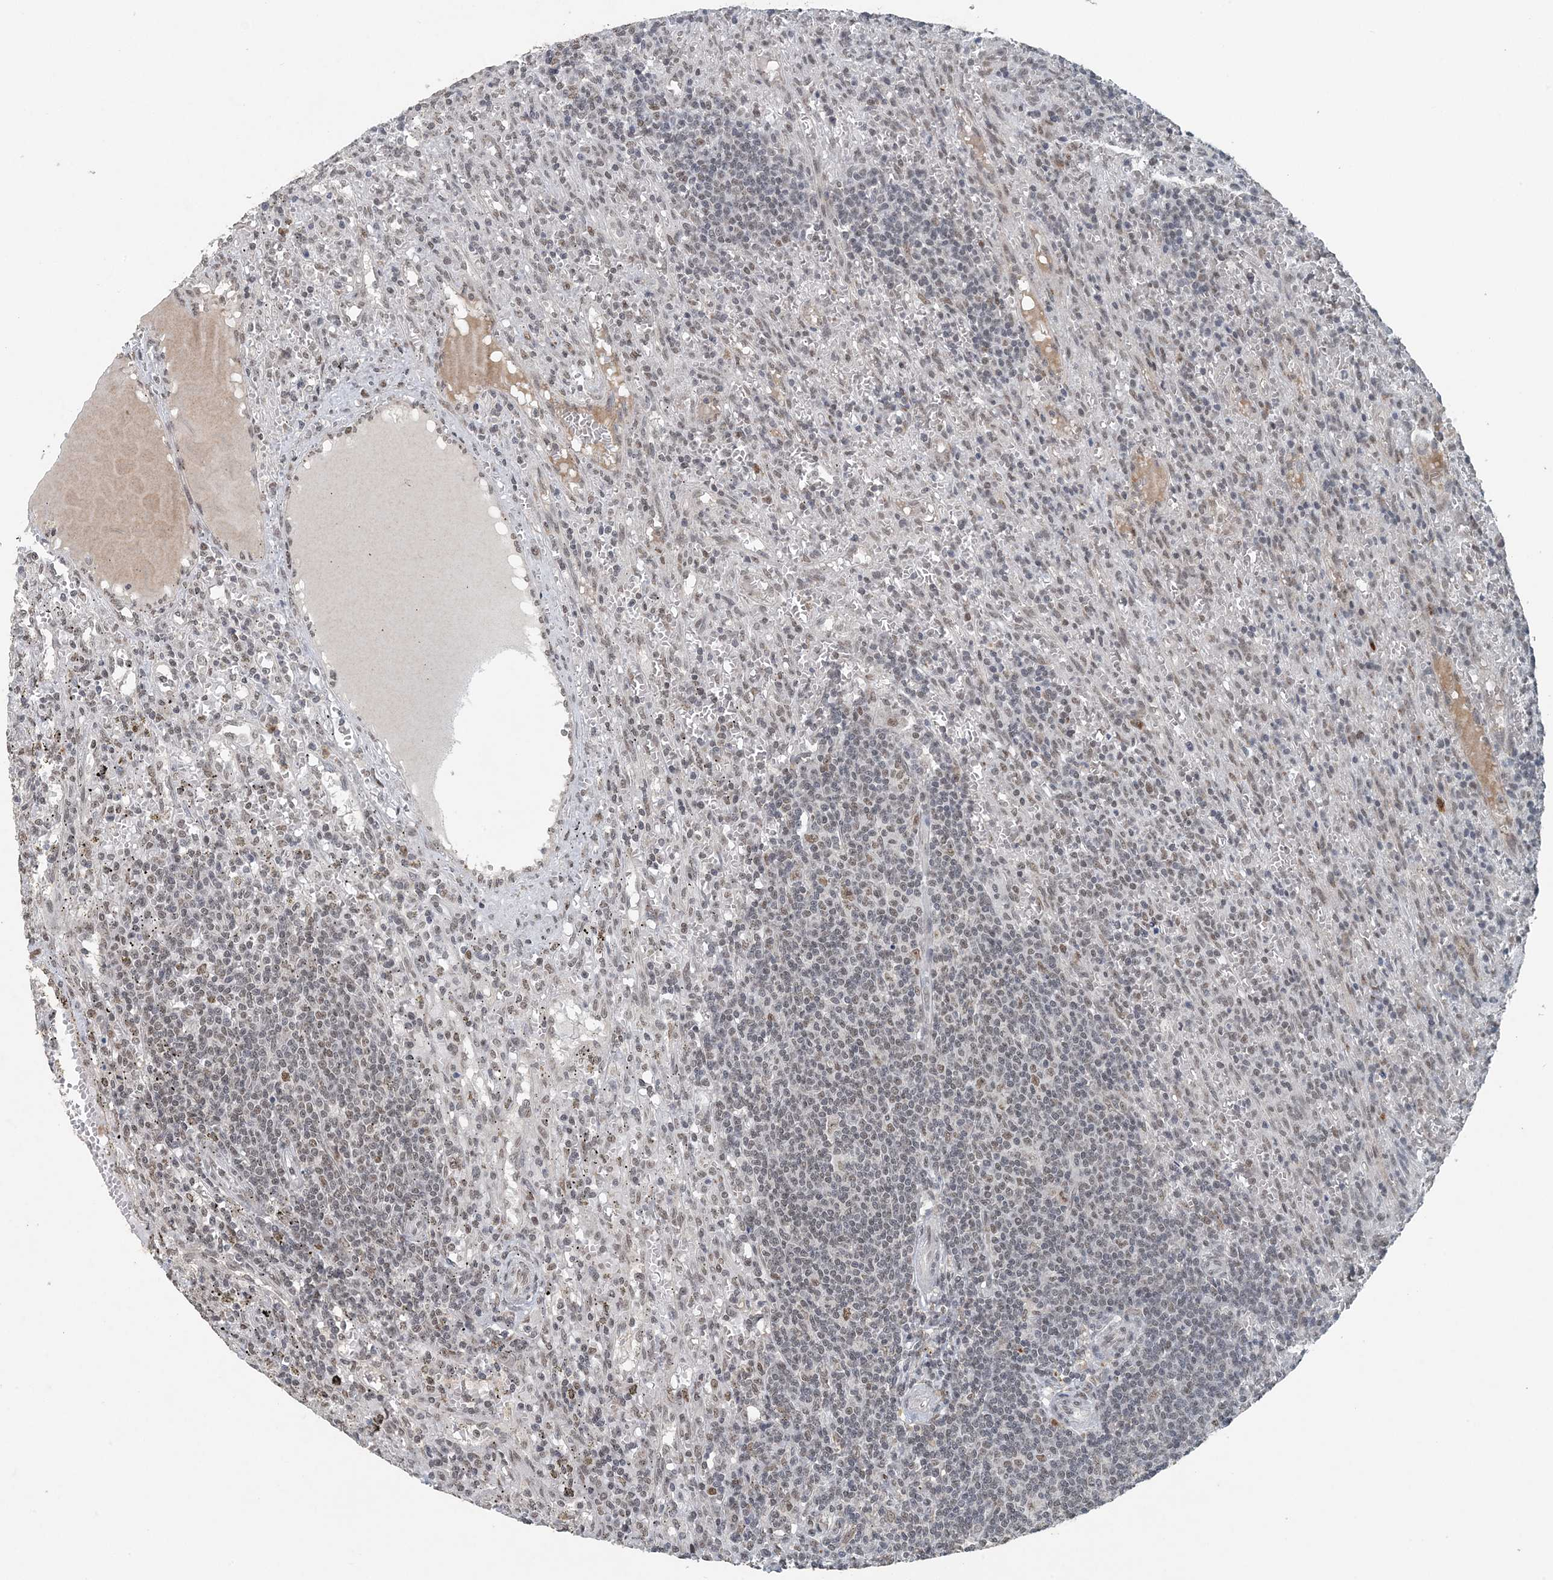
{"staining": {"intensity": "weak", "quantity": "<25%", "location": "nuclear"}, "tissue": "lymphoma", "cell_type": "Tumor cells", "image_type": "cancer", "snomed": [{"axis": "morphology", "description": "Malignant lymphoma, non-Hodgkin's type, Low grade"}, {"axis": "topography", "description": "Spleen"}], "caption": "There is no significant positivity in tumor cells of low-grade malignant lymphoma, non-Hodgkin's type.", "gene": "MBD2", "patient": {"sex": "male", "age": 76}}